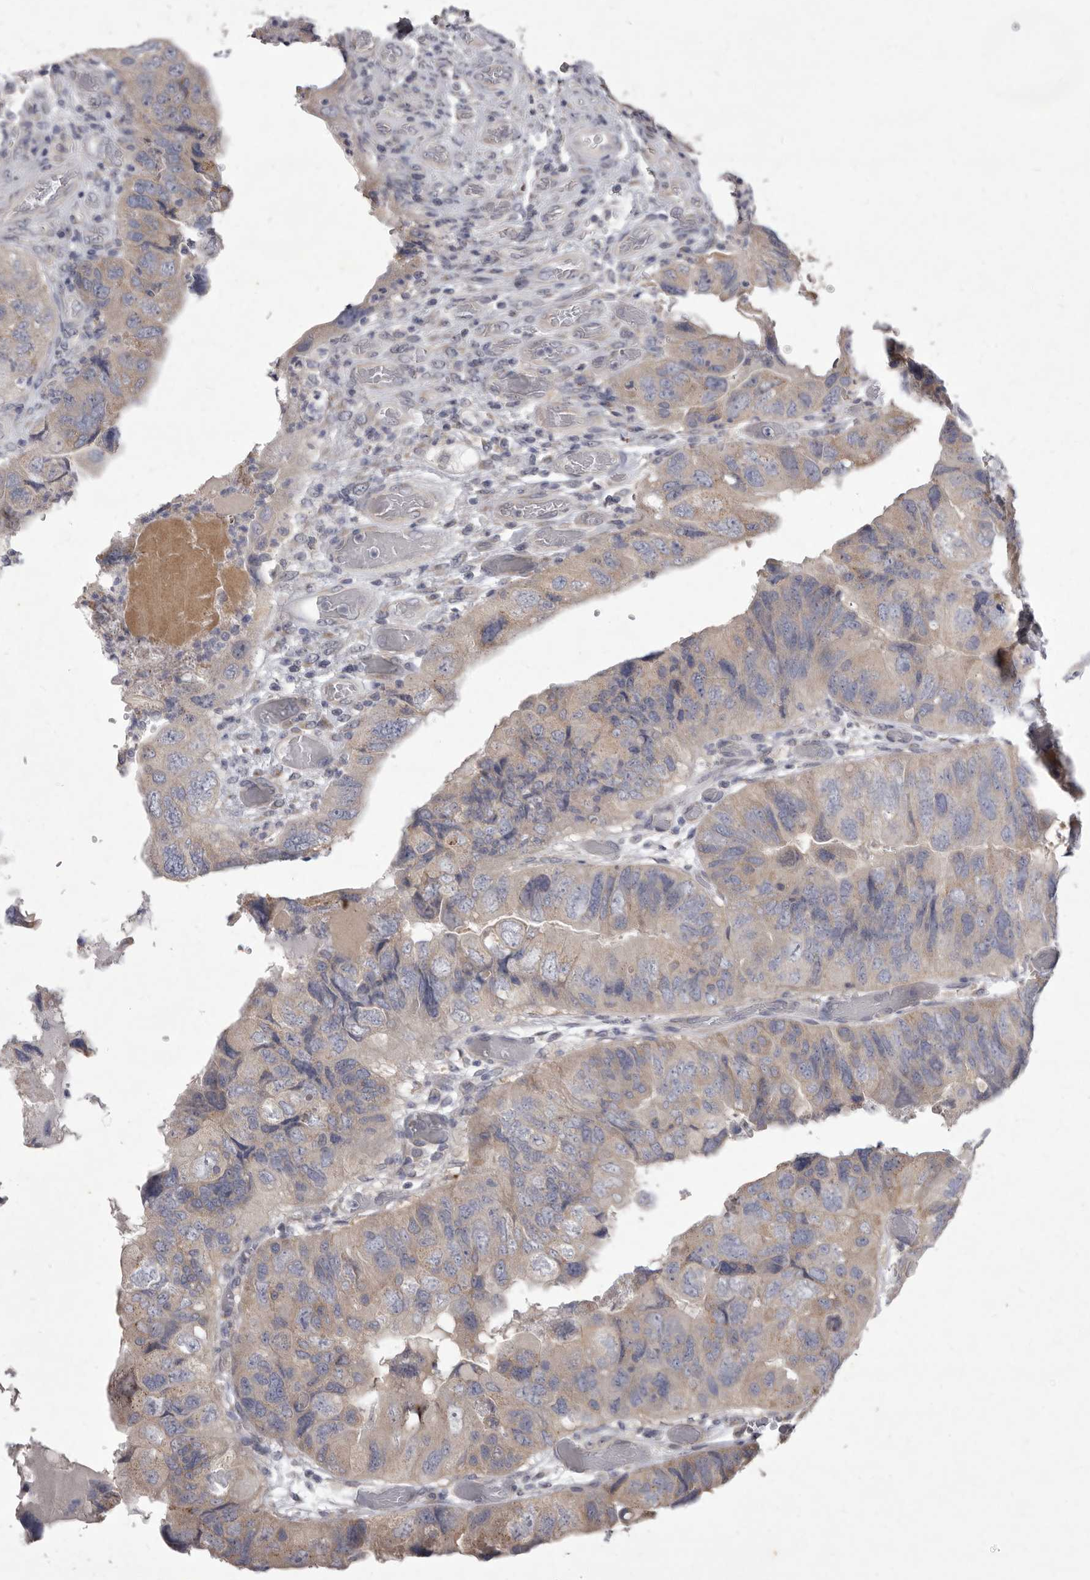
{"staining": {"intensity": "weak", "quantity": "25%-75%", "location": "cytoplasmic/membranous"}, "tissue": "colorectal cancer", "cell_type": "Tumor cells", "image_type": "cancer", "snomed": [{"axis": "morphology", "description": "Adenocarcinoma, NOS"}, {"axis": "topography", "description": "Rectum"}], "caption": "High-magnification brightfield microscopy of colorectal adenocarcinoma stained with DAB (brown) and counterstained with hematoxylin (blue). tumor cells exhibit weak cytoplasmic/membranous staining is appreciated in approximately25%-75% of cells. (DAB IHC with brightfield microscopy, high magnification).", "gene": "P2RX6", "patient": {"sex": "male", "age": 63}}